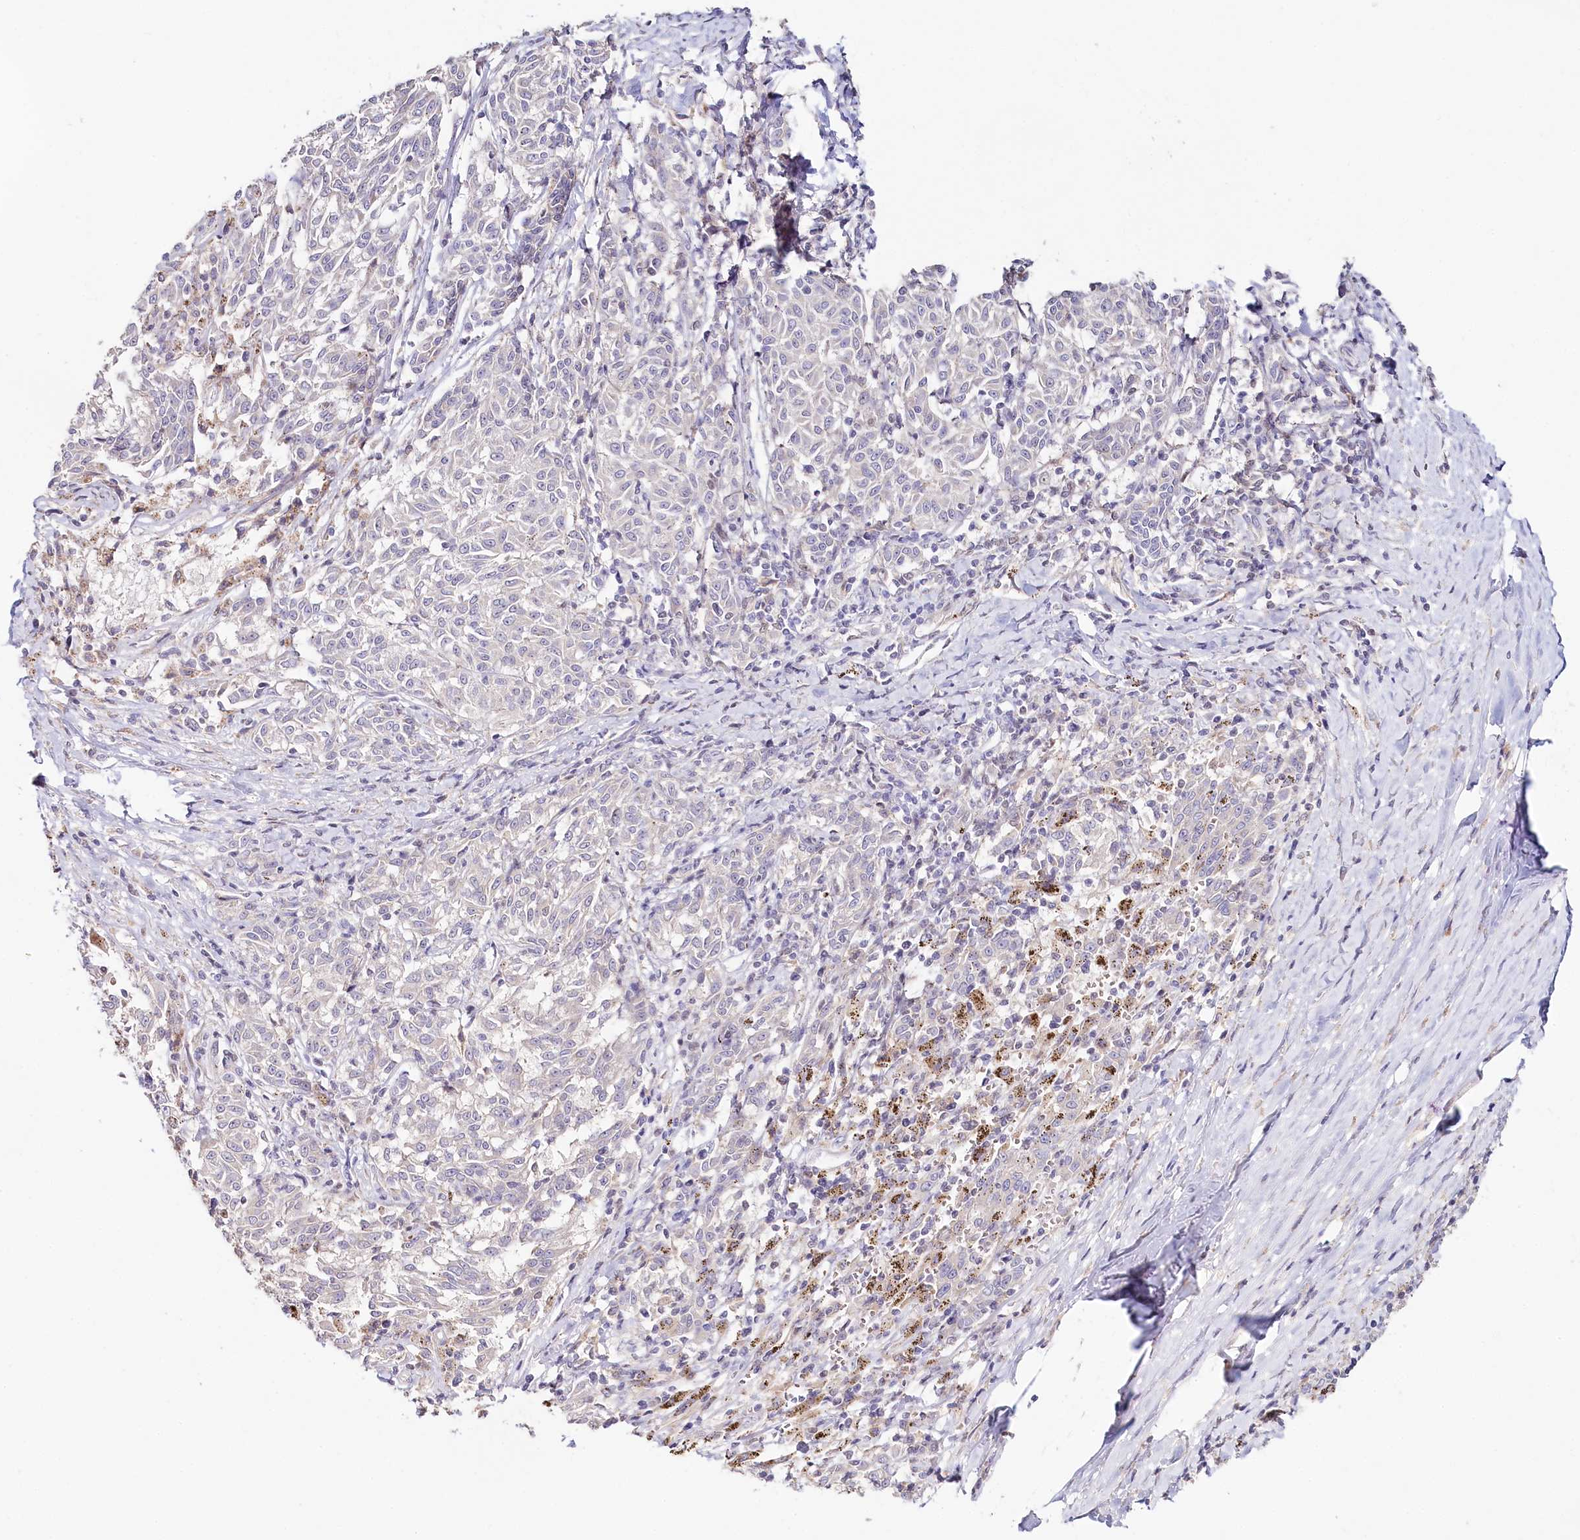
{"staining": {"intensity": "negative", "quantity": "none", "location": "none"}, "tissue": "melanoma", "cell_type": "Tumor cells", "image_type": "cancer", "snomed": [{"axis": "morphology", "description": "Malignant melanoma, NOS"}, {"axis": "topography", "description": "Skin"}], "caption": "An immunohistochemistry (IHC) photomicrograph of melanoma is shown. There is no staining in tumor cells of melanoma.", "gene": "DAPK1", "patient": {"sex": "female", "age": 72}}